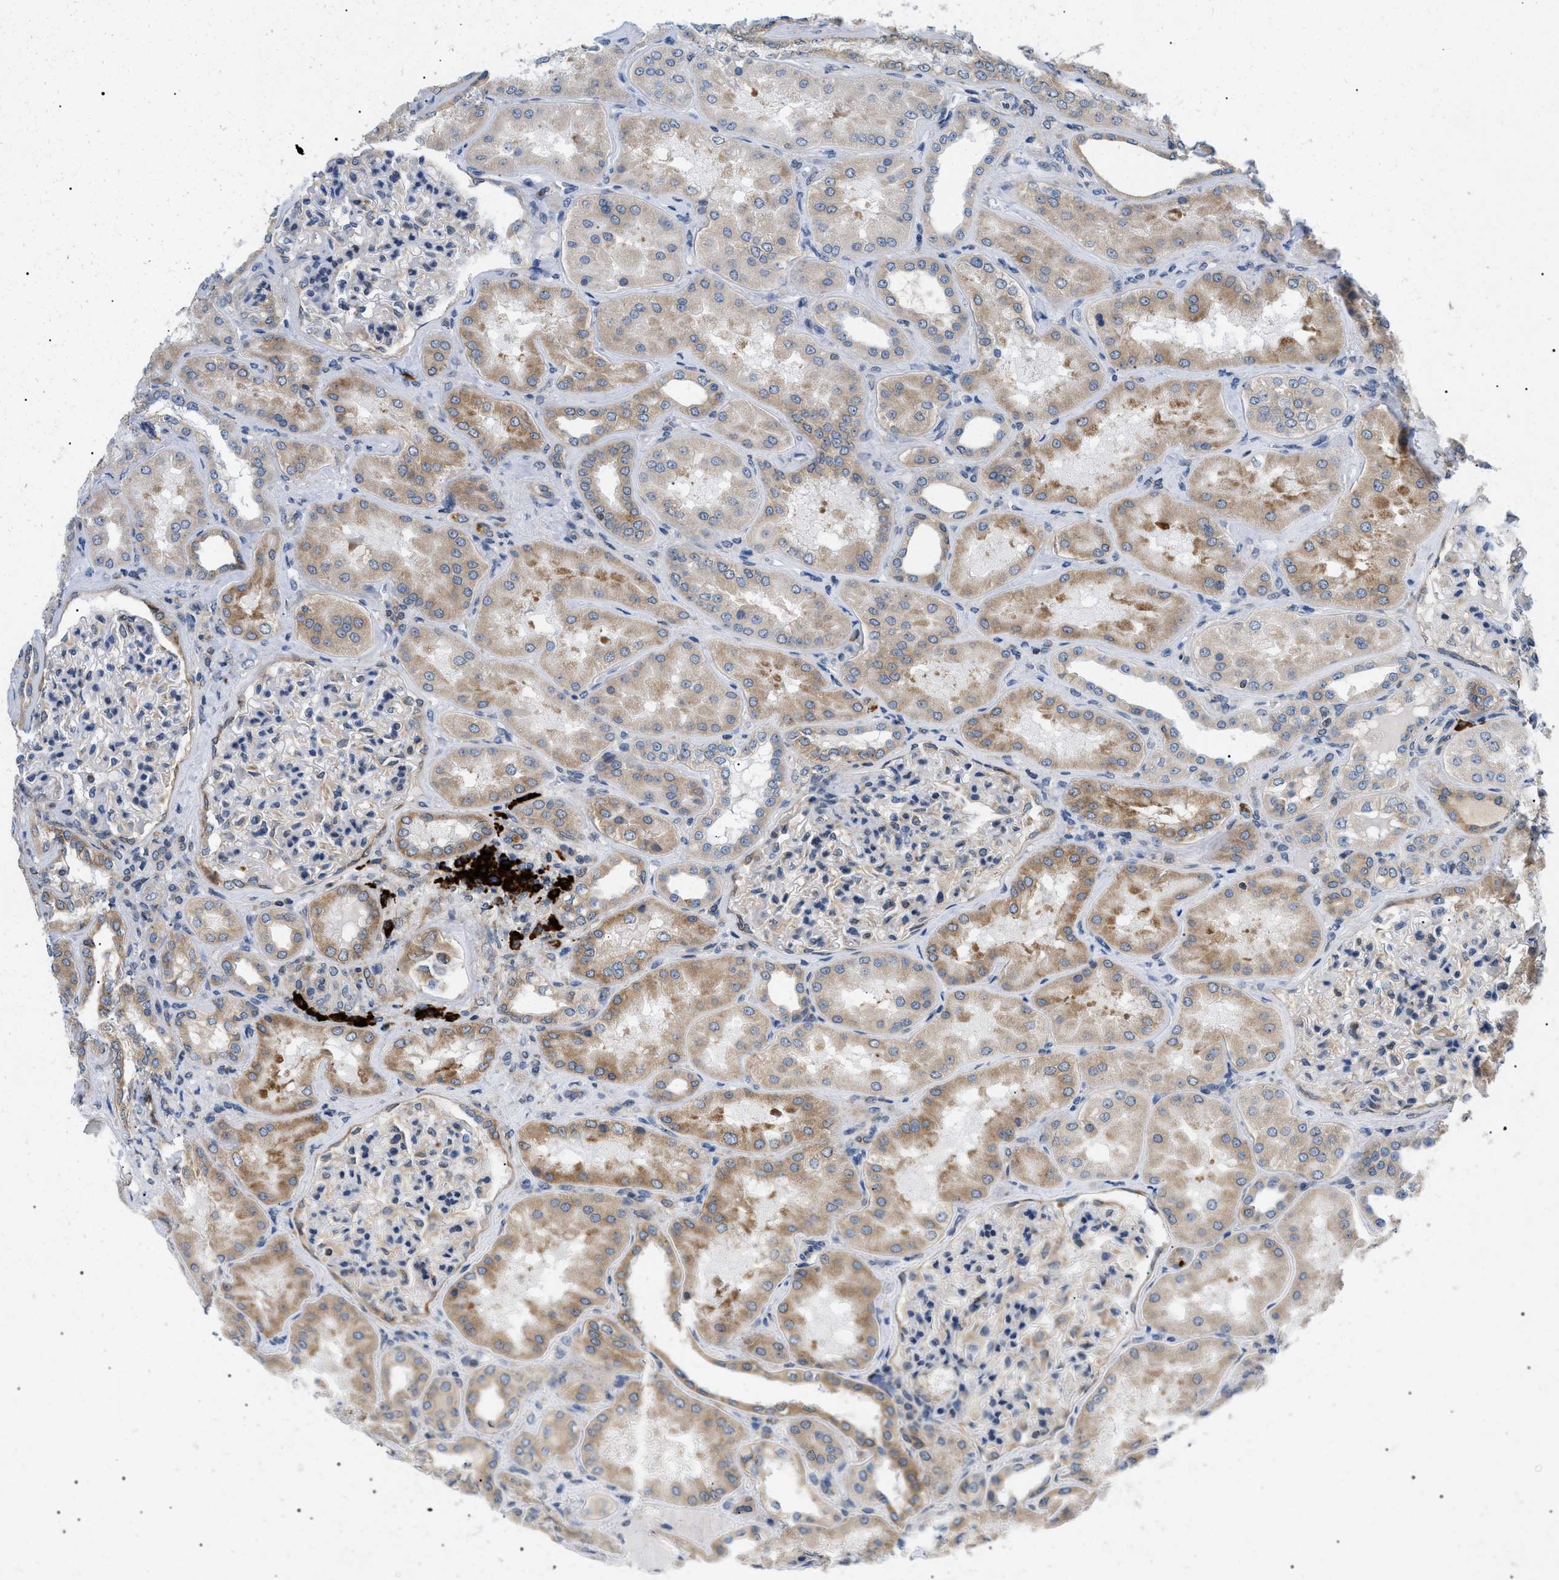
{"staining": {"intensity": "weak", "quantity": "<25%", "location": "cytoplasmic/membranous"}, "tissue": "kidney", "cell_type": "Cells in glomeruli", "image_type": "normal", "snomed": [{"axis": "morphology", "description": "Normal tissue, NOS"}, {"axis": "topography", "description": "Kidney"}], "caption": "An IHC histopathology image of benign kidney is shown. There is no staining in cells in glomeruli of kidney. The staining was performed using DAB to visualize the protein expression in brown, while the nuclei were stained in blue with hematoxylin (Magnification: 20x).", "gene": "DERL1", "patient": {"sex": "female", "age": 56}}